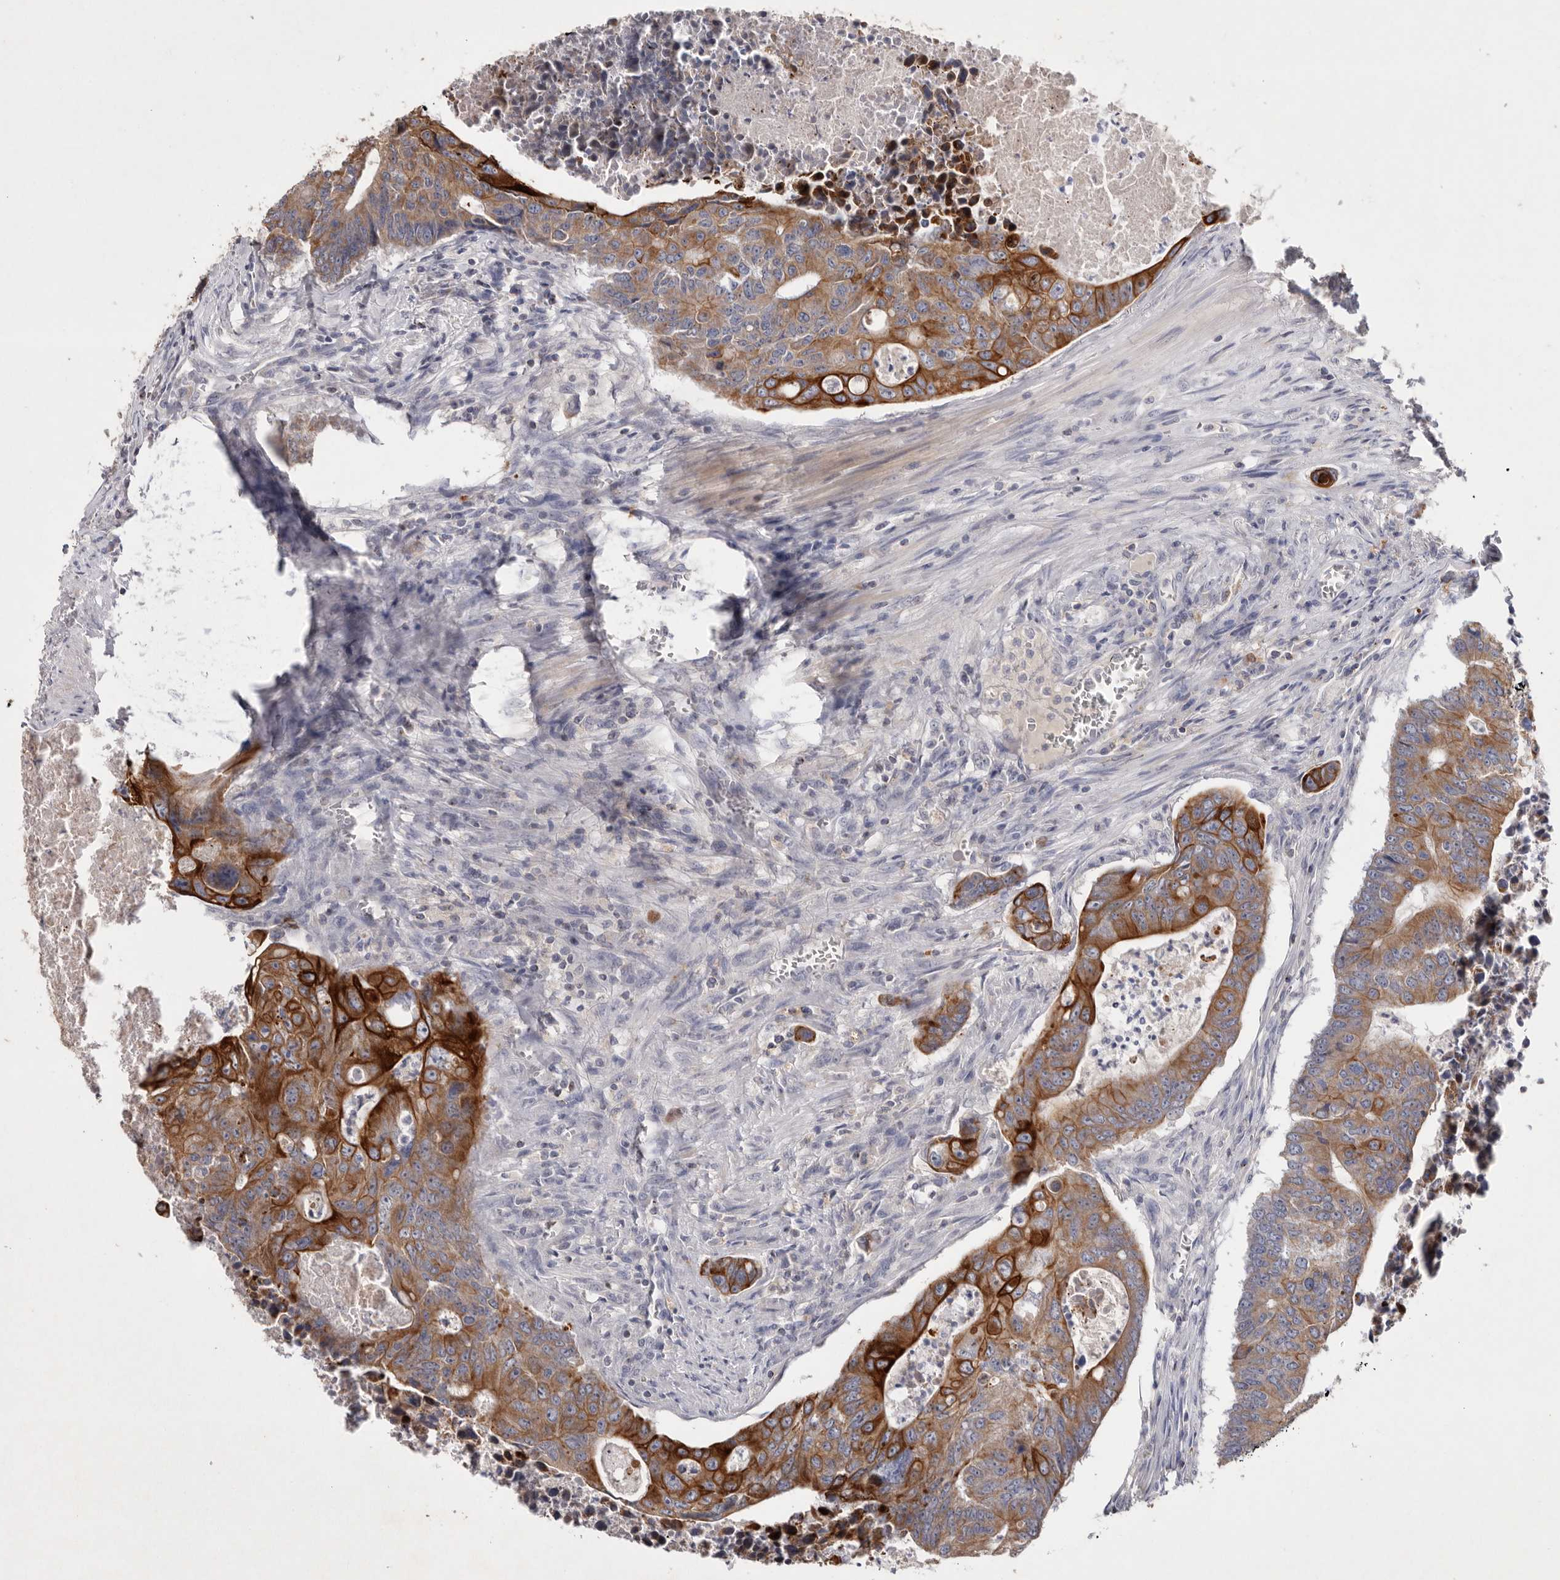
{"staining": {"intensity": "strong", "quantity": "25%-75%", "location": "cytoplasmic/membranous"}, "tissue": "colorectal cancer", "cell_type": "Tumor cells", "image_type": "cancer", "snomed": [{"axis": "morphology", "description": "Adenocarcinoma, NOS"}, {"axis": "topography", "description": "Colon"}], "caption": "This micrograph displays adenocarcinoma (colorectal) stained with immunohistochemistry (IHC) to label a protein in brown. The cytoplasmic/membranous of tumor cells show strong positivity for the protein. Nuclei are counter-stained blue.", "gene": "TNFSF14", "patient": {"sex": "male", "age": 87}}